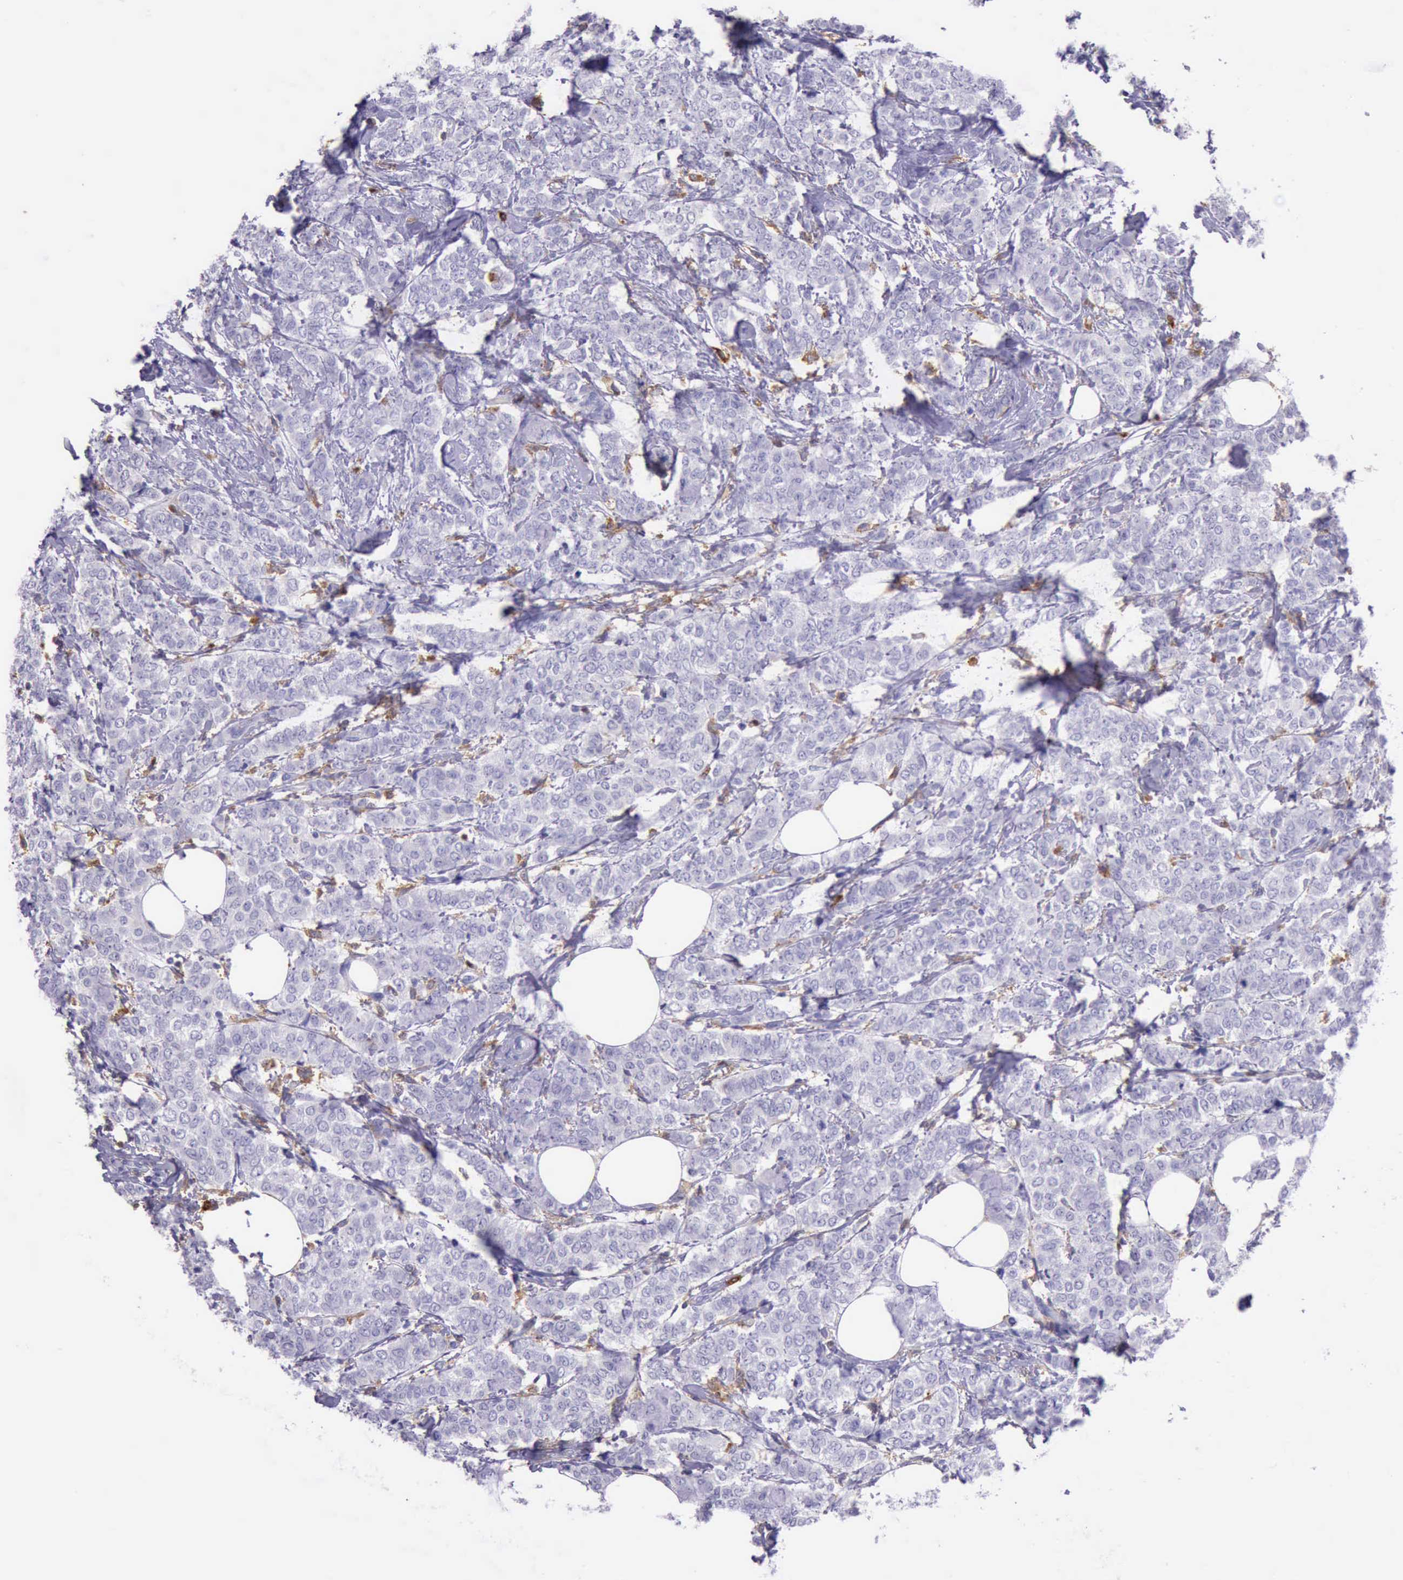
{"staining": {"intensity": "negative", "quantity": "none", "location": "none"}, "tissue": "breast cancer", "cell_type": "Tumor cells", "image_type": "cancer", "snomed": [{"axis": "morphology", "description": "Lobular carcinoma"}, {"axis": "topography", "description": "Breast"}], "caption": "A micrograph of breast lobular carcinoma stained for a protein exhibits no brown staining in tumor cells. (Immunohistochemistry, brightfield microscopy, high magnification).", "gene": "BTK", "patient": {"sex": "female", "age": 60}}